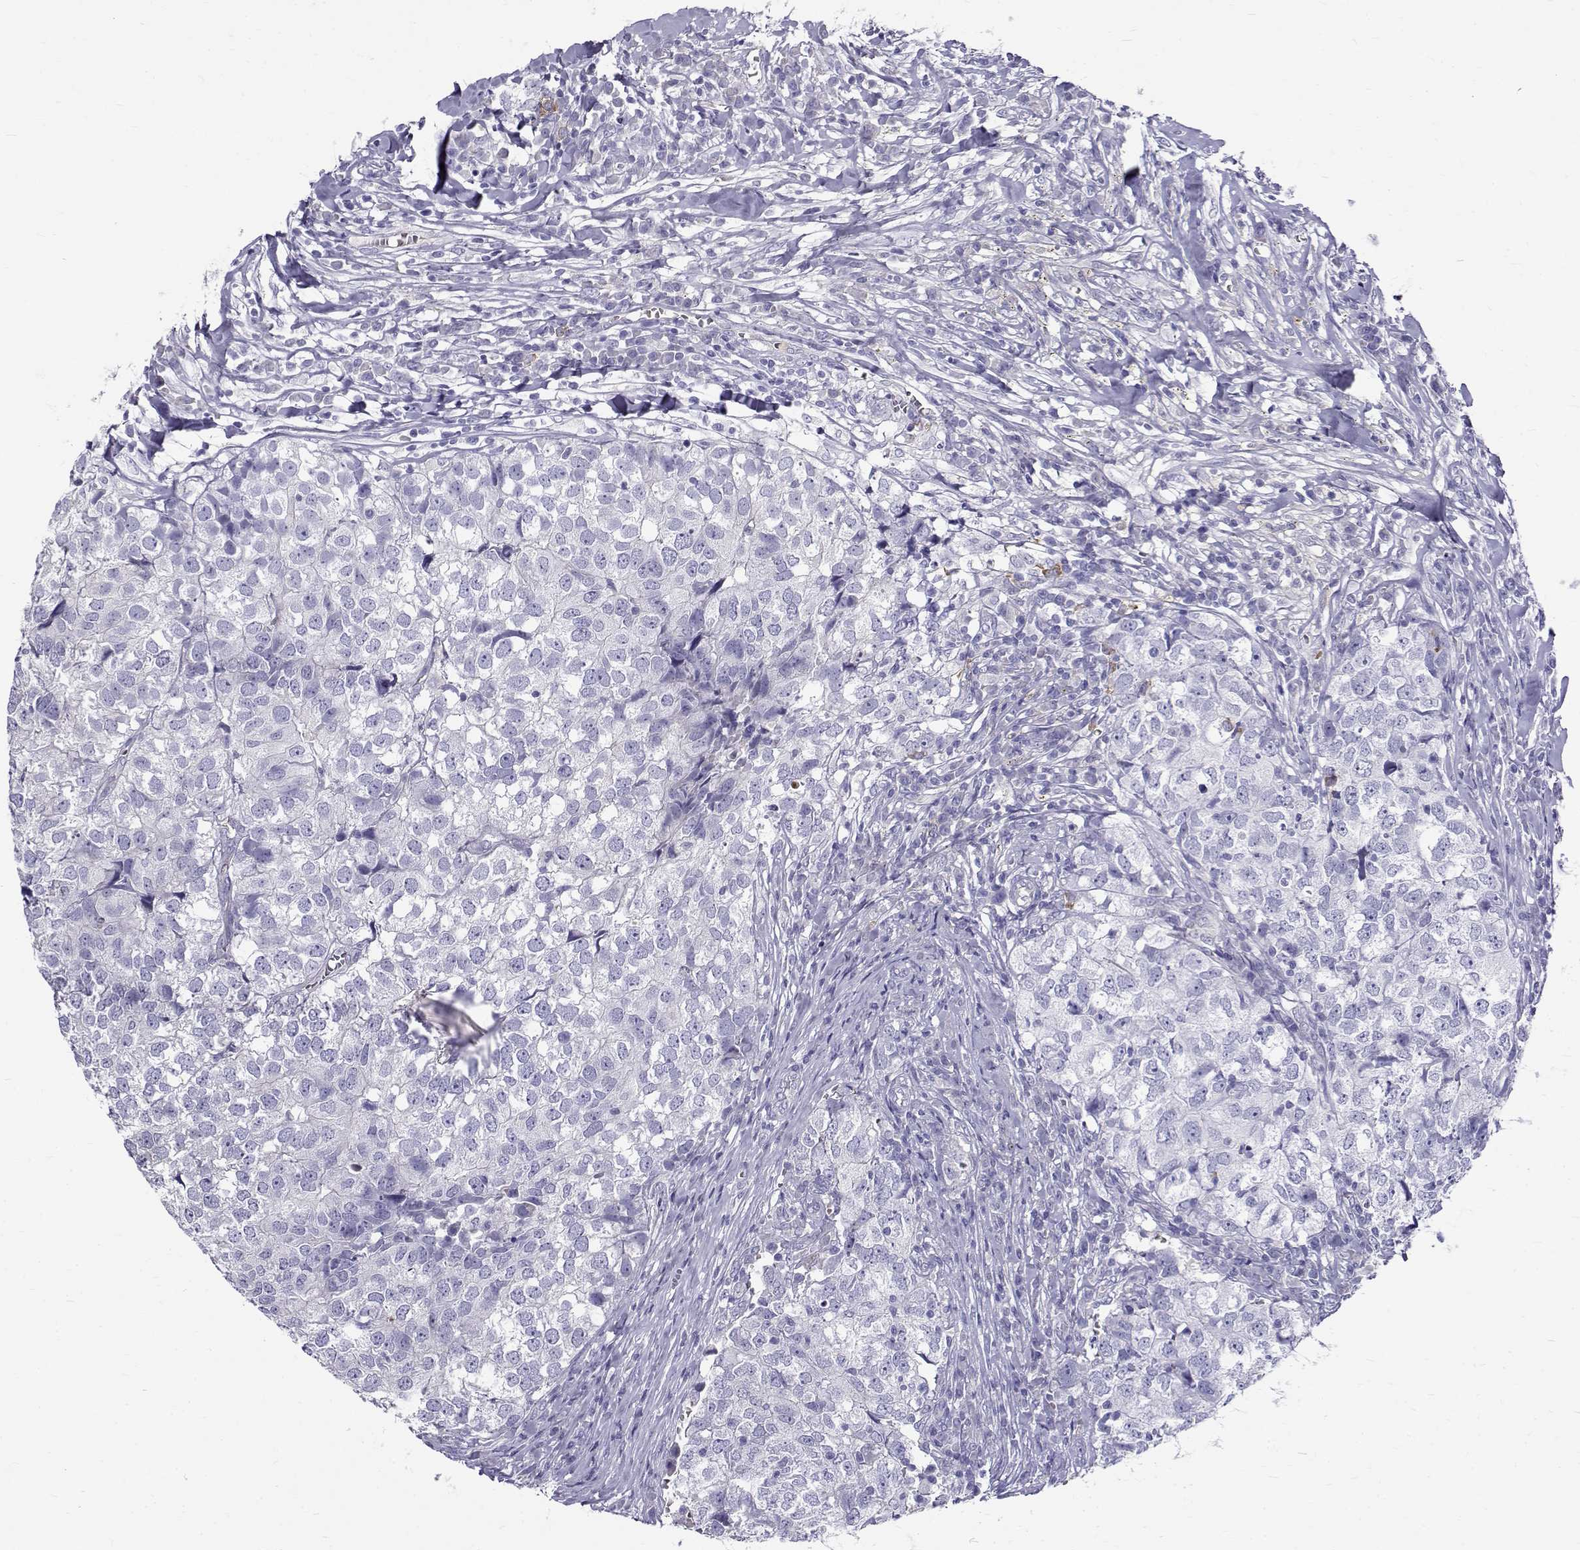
{"staining": {"intensity": "negative", "quantity": "none", "location": "none"}, "tissue": "breast cancer", "cell_type": "Tumor cells", "image_type": "cancer", "snomed": [{"axis": "morphology", "description": "Duct carcinoma"}, {"axis": "topography", "description": "Breast"}], "caption": "Immunohistochemical staining of breast invasive ductal carcinoma demonstrates no significant expression in tumor cells.", "gene": "IGSF1", "patient": {"sex": "female", "age": 30}}